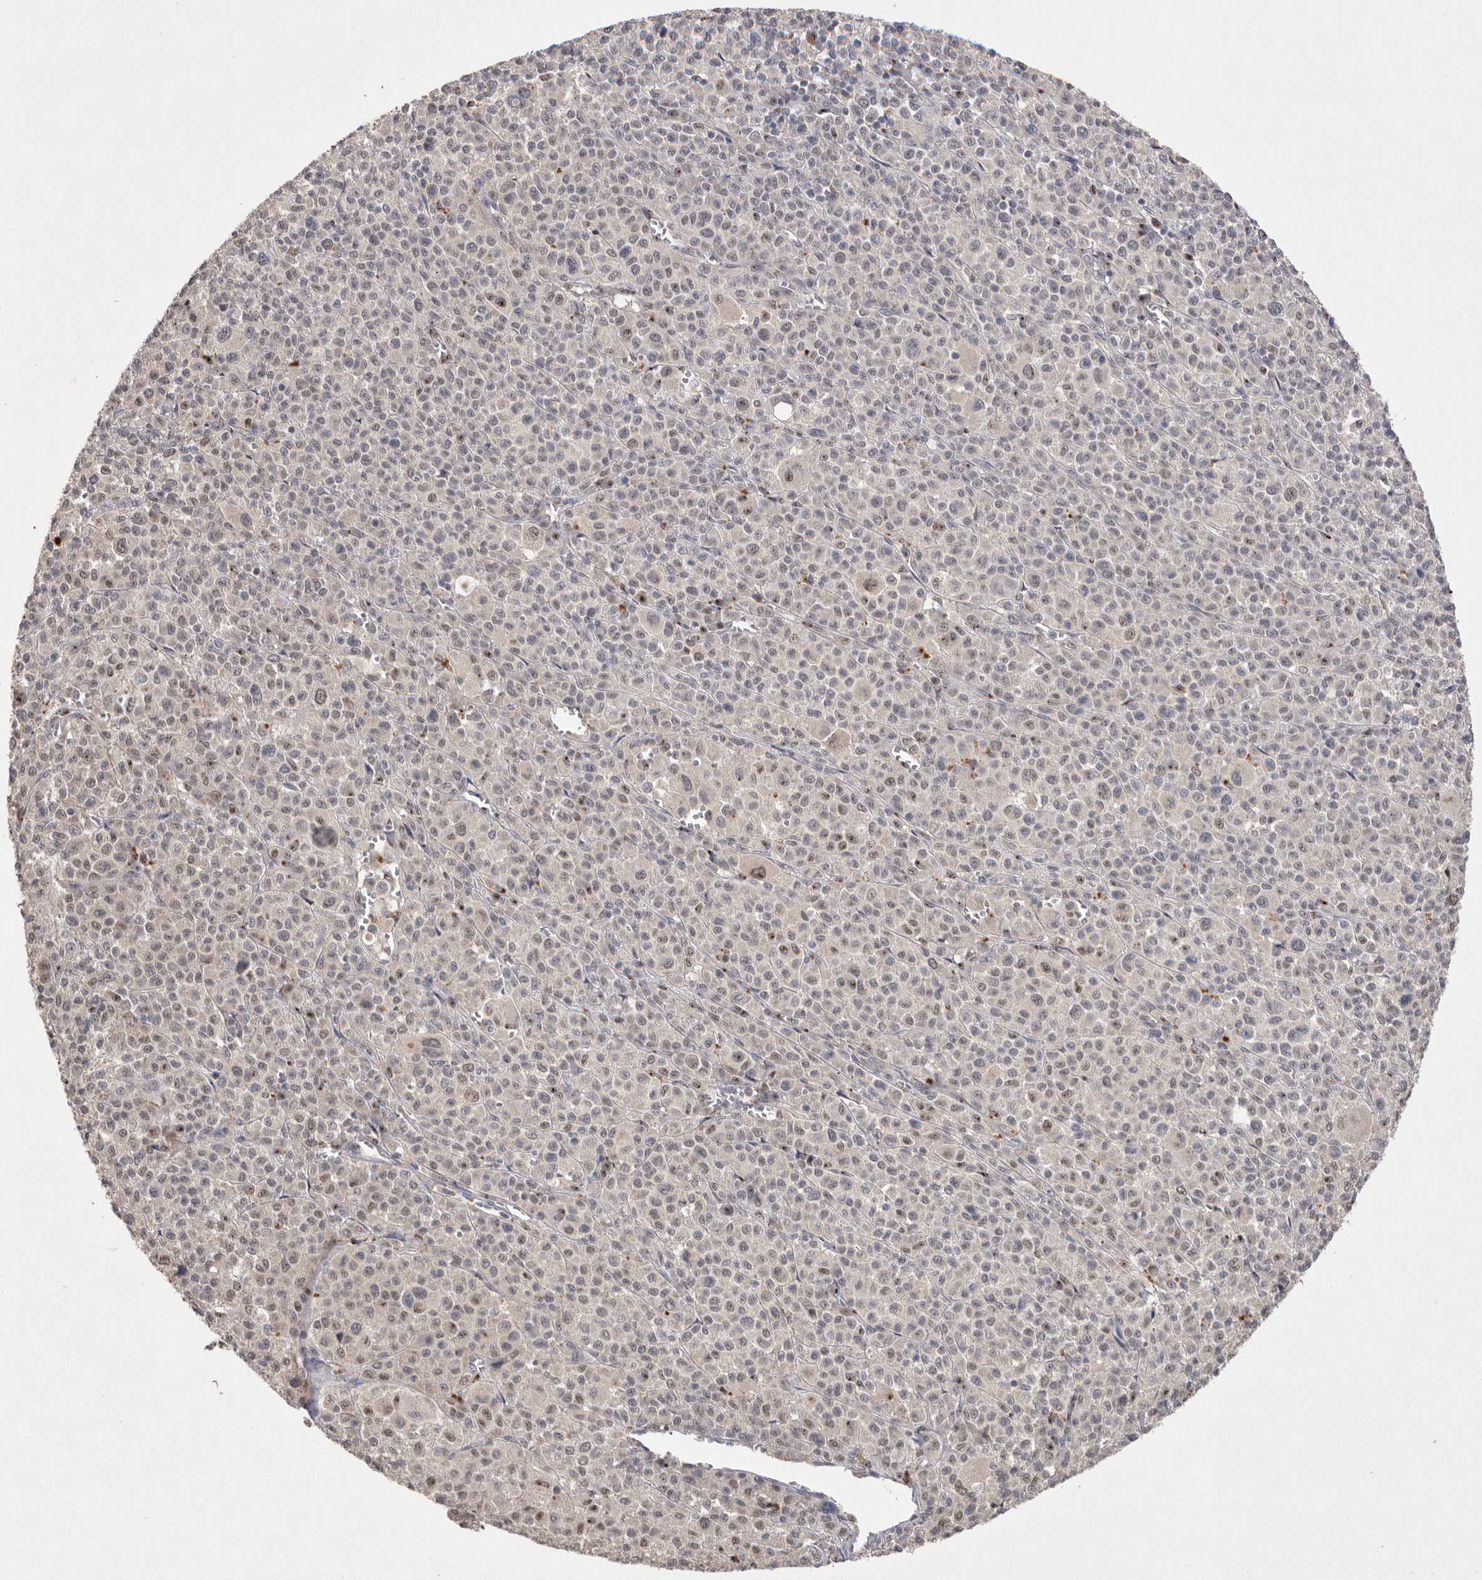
{"staining": {"intensity": "weak", "quantity": ">75%", "location": "nuclear"}, "tissue": "melanoma", "cell_type": "Tumor cells", "image_type": "cancer", "snomed": [{"axis": "morphology", "description": "Malignant melanoma, Metastatic site"}, {"axis": "topography", "description": "Skin"}], "caption": "There is low levels of weak nuclear staining in tumor cells of malignant melanoma (metastatic site), as demonstrated by immunohistochemical staining (brown color).", "gene": "HUS1", "patient": {"sex": "female", "age": 74}}